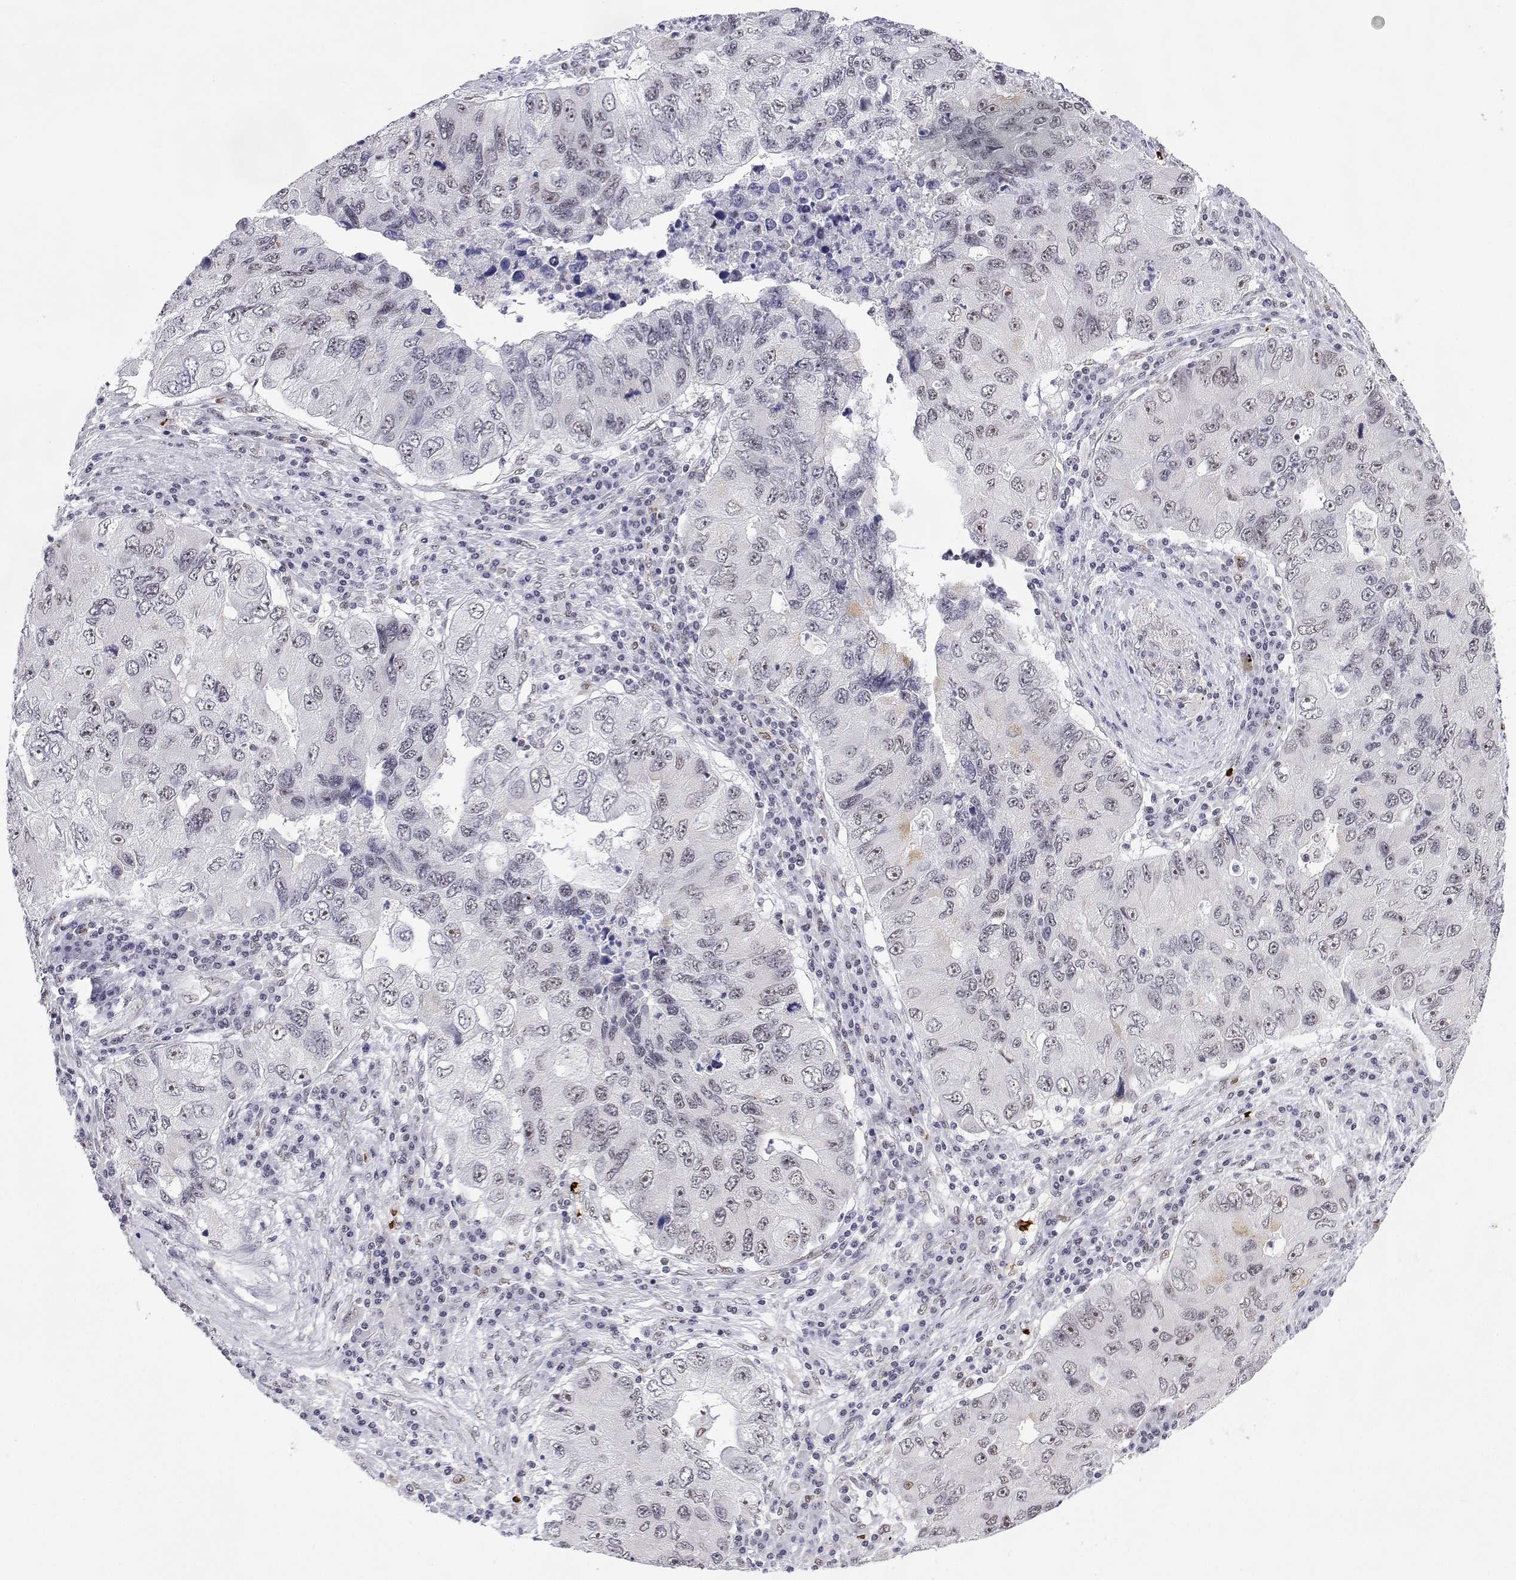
{"staining": {"intensity": "weak", "quantity": "<25%", "location": "nuclear"}, "tissue": "lung cancer", "cell_type": "Tumor cells", "image_type": "cancer", "snomed": [{"axis": "morphology", "description": "Adenocarcinoma, NOS"}, {"axis": "morphology", "description": "Adenocarcinoma, metastatic, NOS"}, {"axis": "topography", "description": "Lymph node"}, {"axis": "topography", "description": "Lung"}], "caption": "Lung cancer was stained to show a protein in brown. There is no significant expression in tumor cells. (Brightfield microscopy of DAB (3,3'-diaminobenzidine) IHC at high magnification).", "gene": "ADAR", "patient": {"sex": "female", "age": 54}}